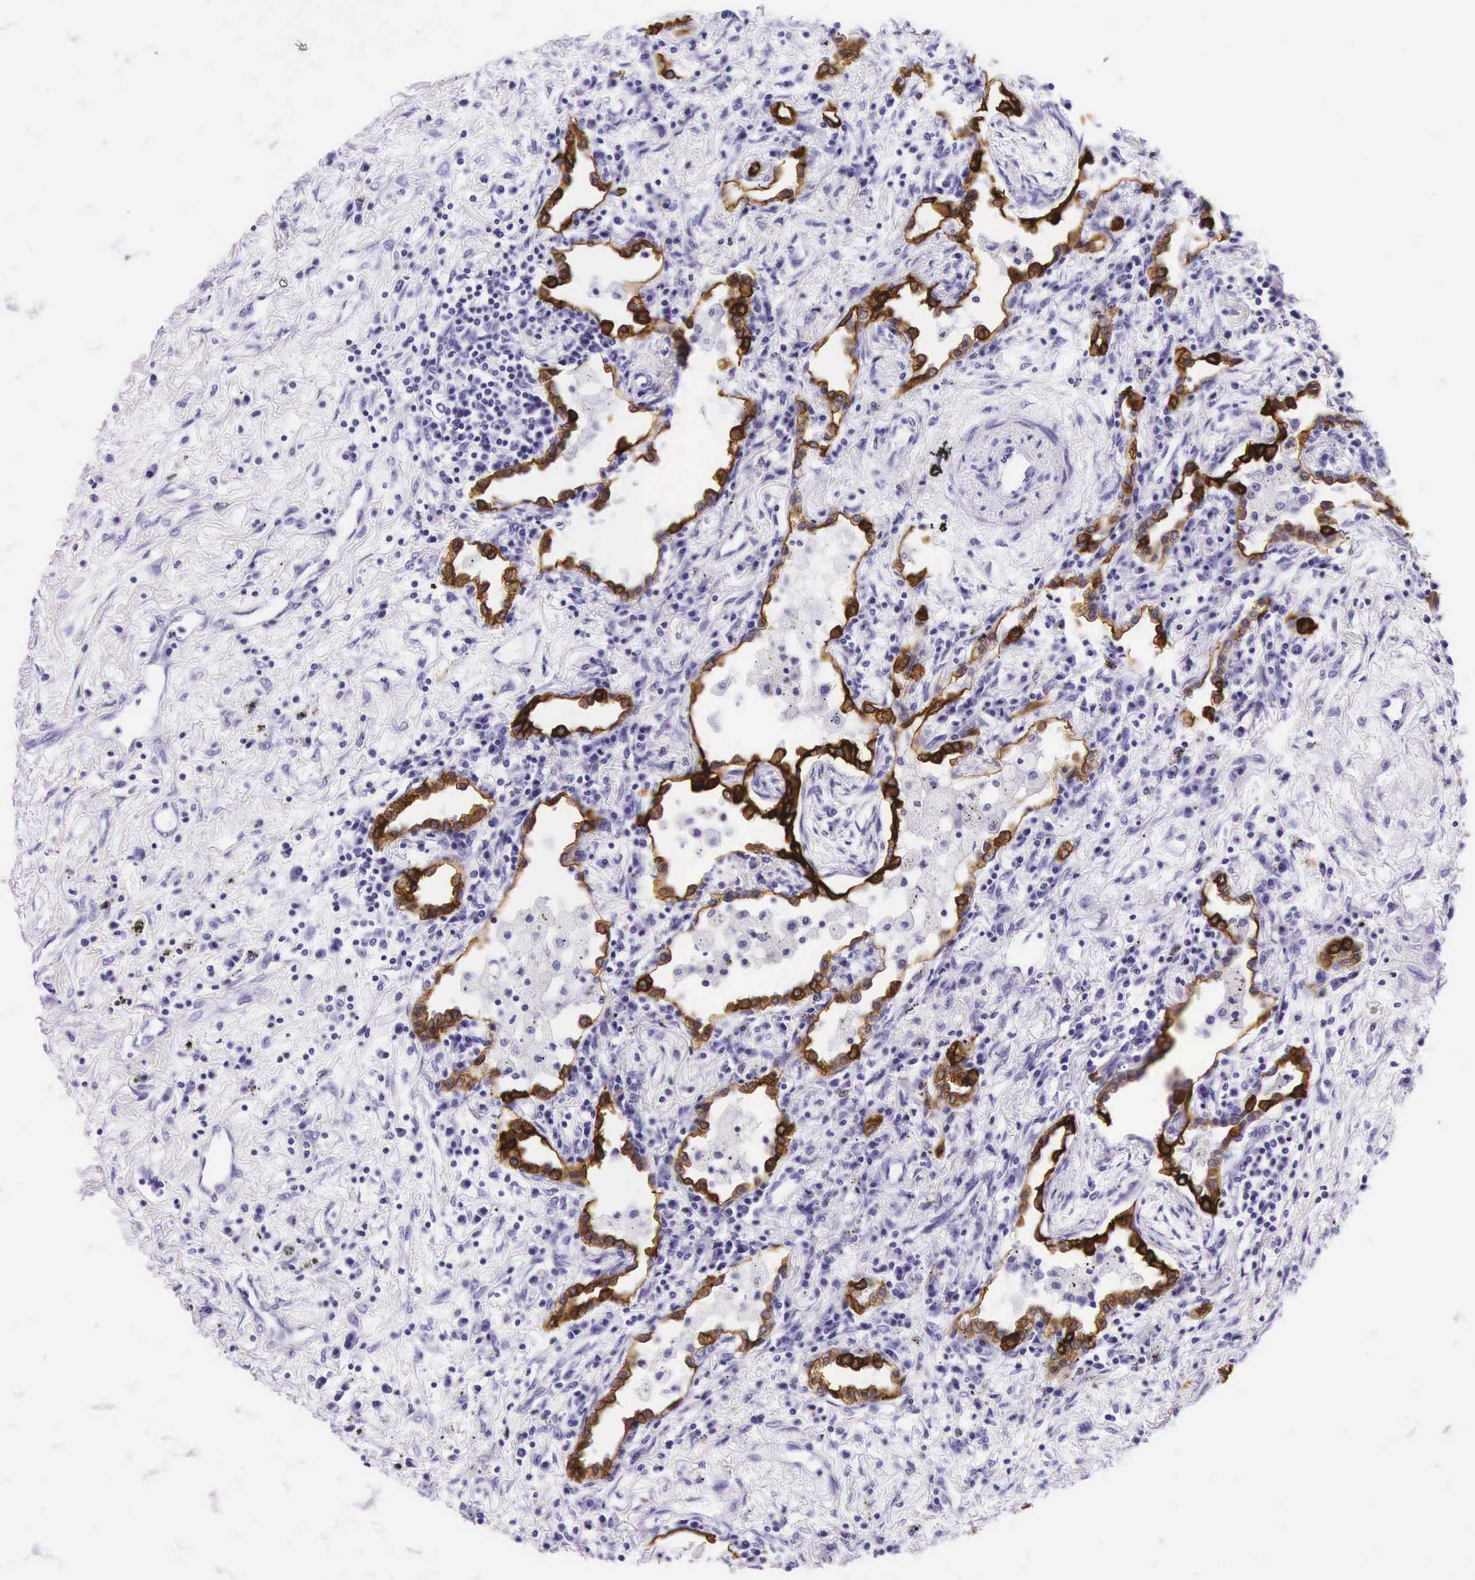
{"staining": {"intensity": "strong", "quantity": ">75%", "location": "cytoplasmic/membranous"}, "tissue": "lung cancer", "cell_type": "Tumor cells", "image_type": "cancer", "snomed": [{"axis": "morphology", "description": "Adenocarcinoma, NOS"}, {"axis": "topography", "description": "Lung"}], "caption": "This is a photomicrograph of immunohistochemistry staining of lung cancer, which shows strong expression in the cytoplasmic/membranous of tumor cells.", "gene": "KRT18", "patient": {"sex": "male", "age": 60}}